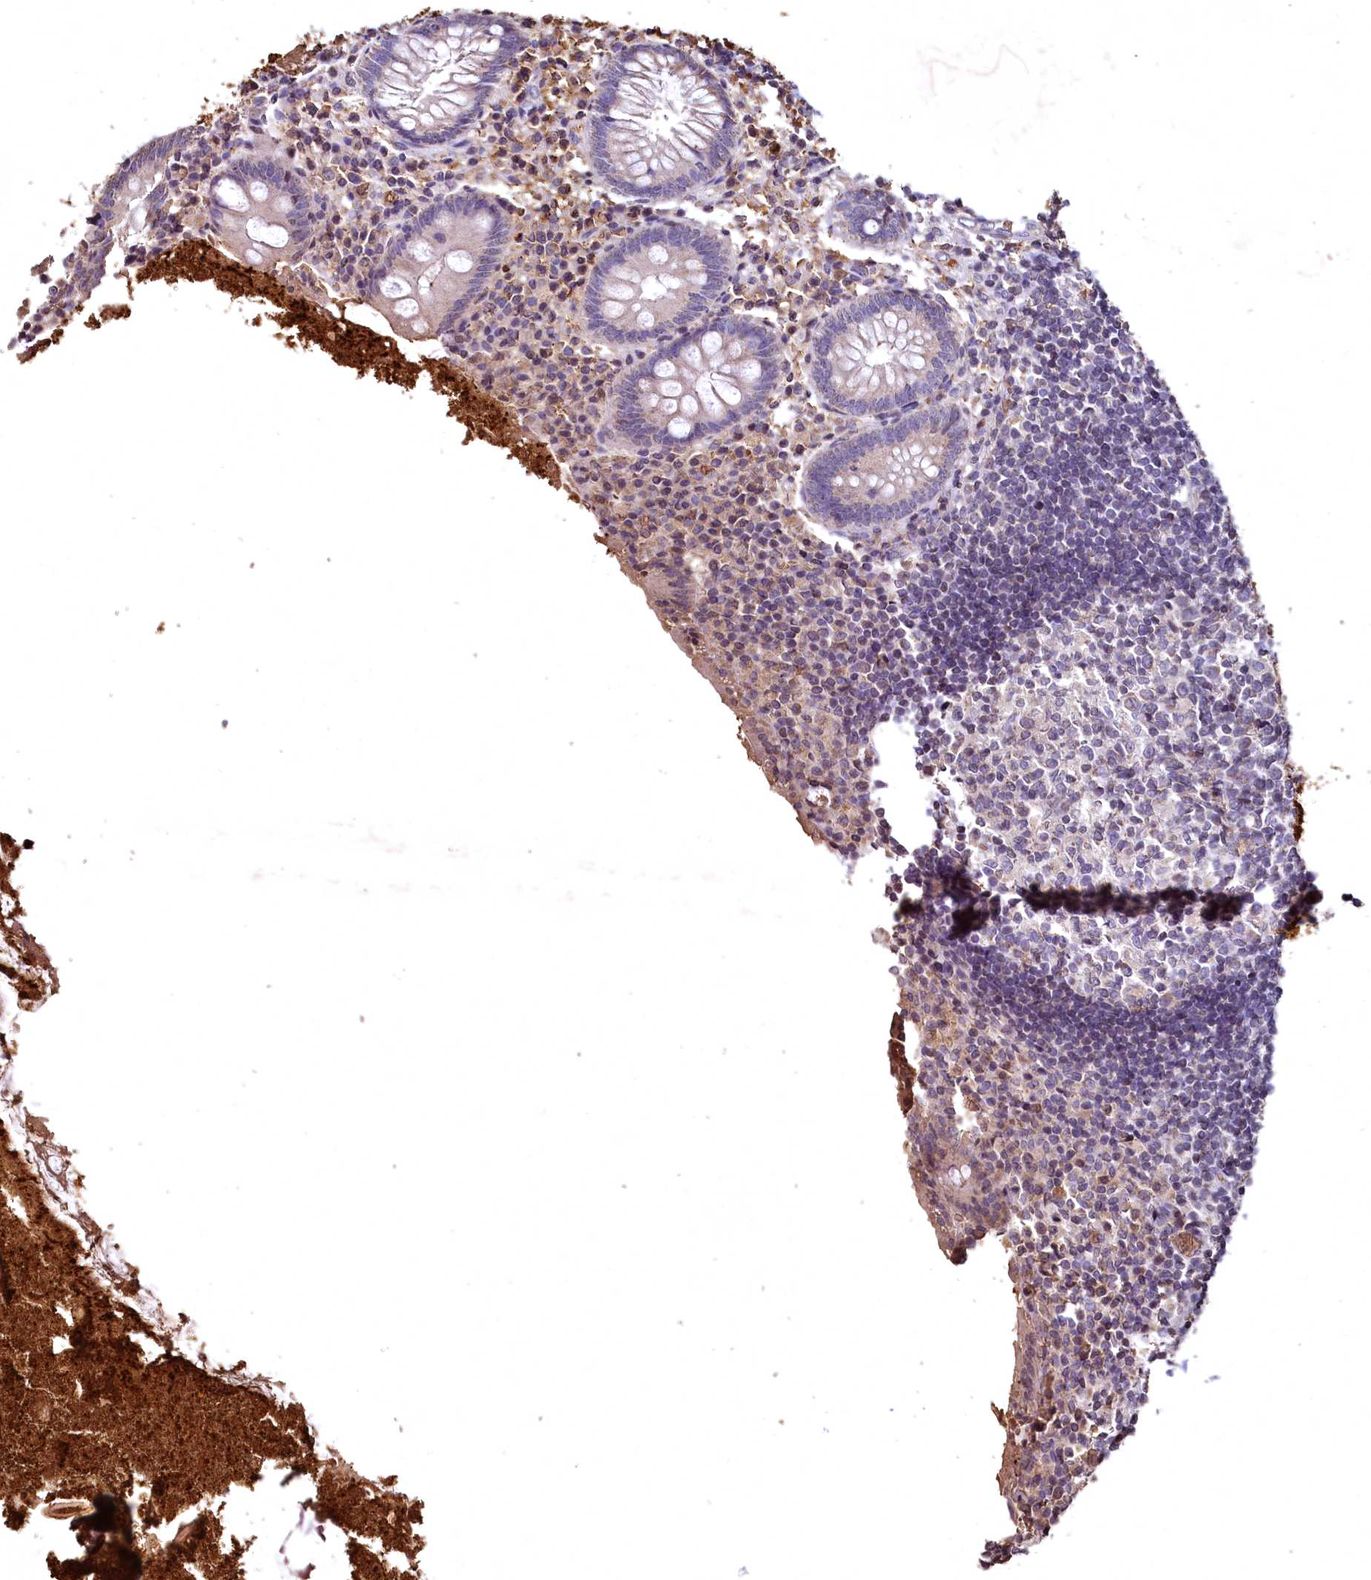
{"staining": {"intensity": "weak", "quantity": "<25%", "location": "cytoplasmic/membranous"}, "tissue": "appendix", "cell_type": "Glandular cells", "image_type": "normal", "snomed": [{"axis": "morphology", "description": "Normal tissue, NOS"}, {"axis": "topography", "description": "Appendix"}], "caption": "This is a micrograph of IHC staining of unremarkable appendix, which shows no staining in glandular cells.", "gene": "SPTA1", "patient": {"sex": "female", "age": 17}}